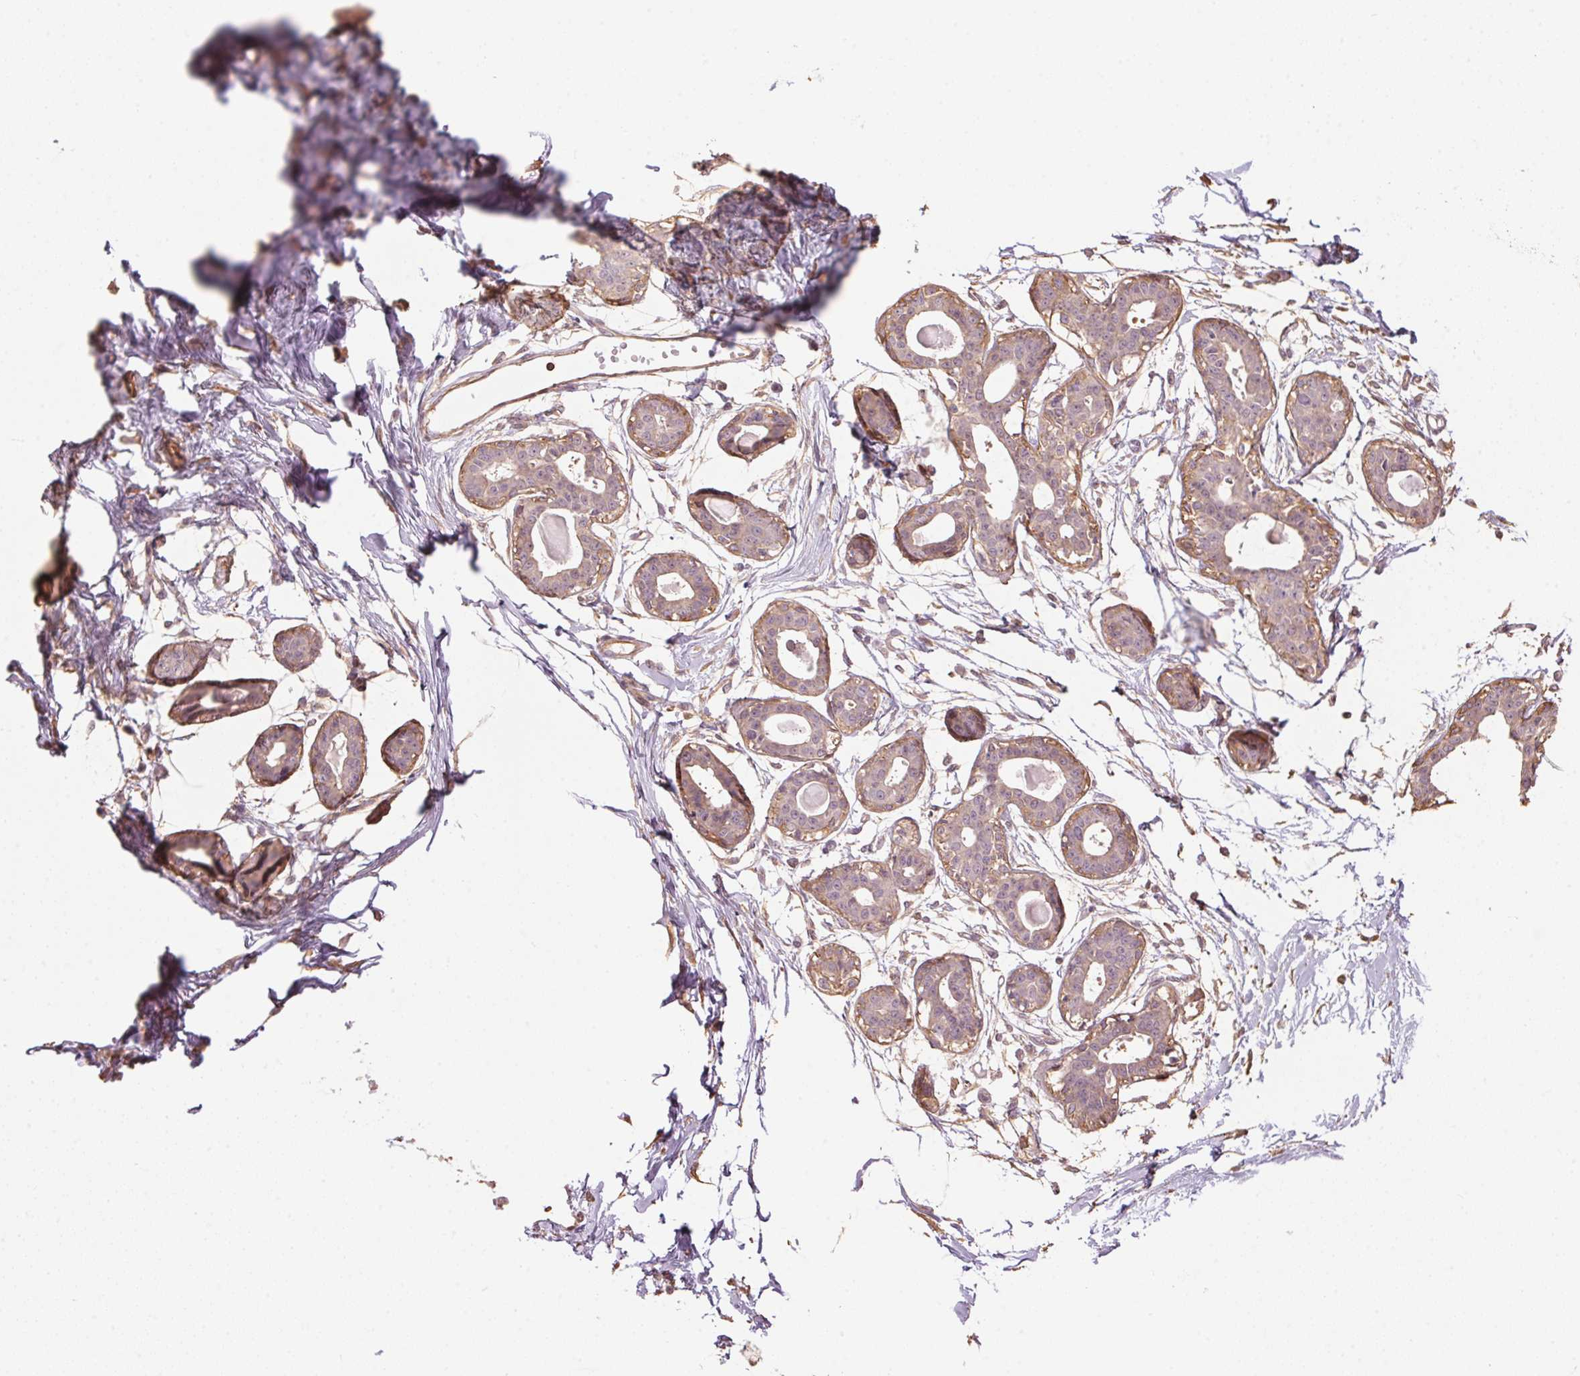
{"staining": {"intensity": "weak", "quantity": "25%-75%", "location": "cytoplasmic/membranous"}, "tissue": "breast", "cell_type": "Adipocytes", "image_type": "normal", "snomed": [{"axis": "morphology", "description": "Normal tissue, NOS"}, {"axis": "topography", "description": "Breast"}], "caption": "IHC micrograph of unremarkable breast: human breast stained using immunohistochemistry (IHC) displays low levels of weak protein expression localized specifically in the cytoplasmic/membranous of adipocytes, appearing as a cytoplasmic/membranous brown color.", "gene": "QDPR", "patient": {"sex": "female", "age": 45}}